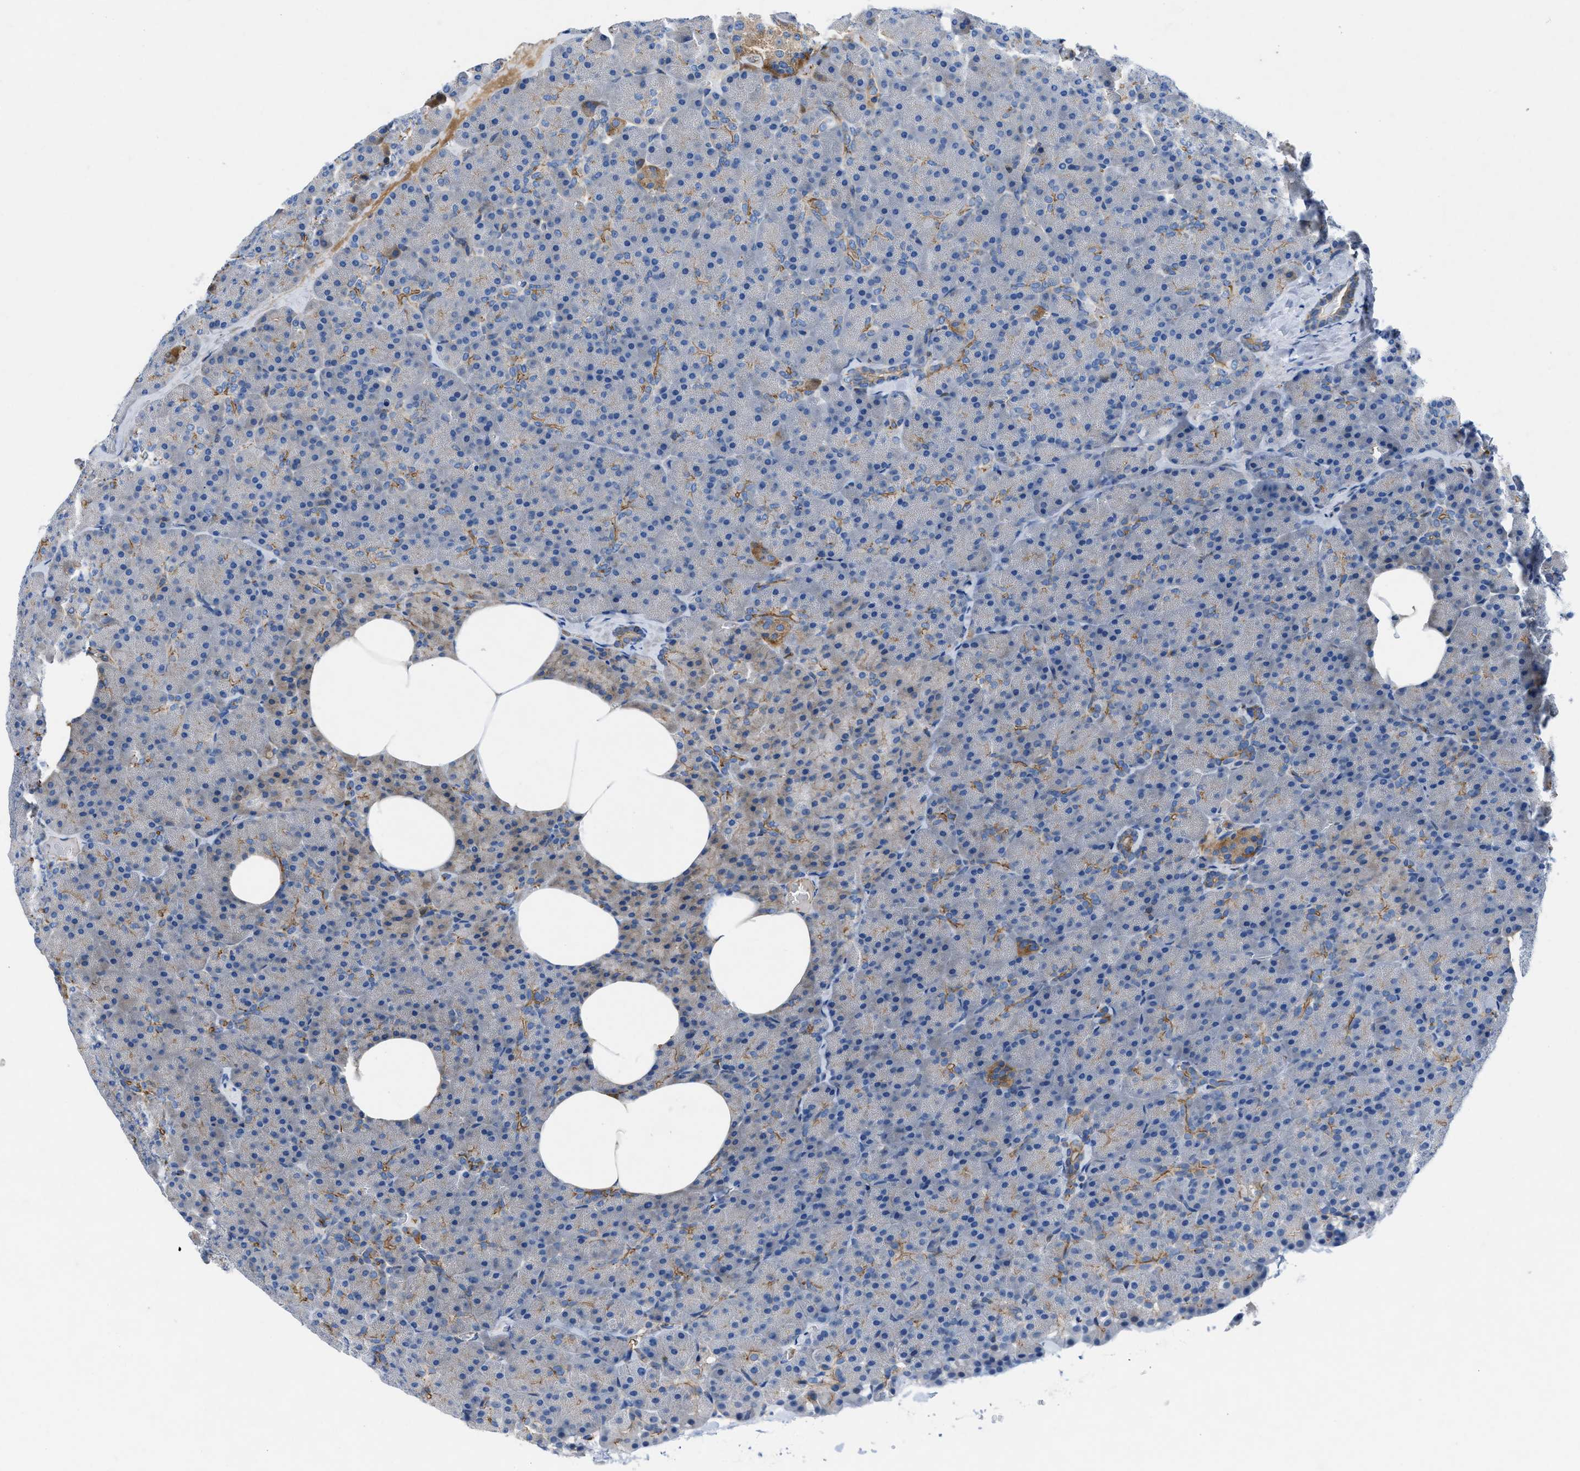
{"staining": {"intensity": "moderate", "quantity": "<25%", "location": "cytoplasmic/membranous"}, "tissue": "pancreas", "cell_type": "Exocrine glandular cells", "image_type": "normal", "snomed": [{"axis": "morphology", "description": "Normal tissue, NOS"}, {"axis": "topography", "description": "Pancreas"}], "caption": "The photomicrograph demonstrates staining of normal pancreas, revealing moderate cytoplasmic/membranous protein staining (brown color) within exocrine glandular cells.", "gene": "ATP6V0D1", "patient": {"sex": "female", "age": 35}}